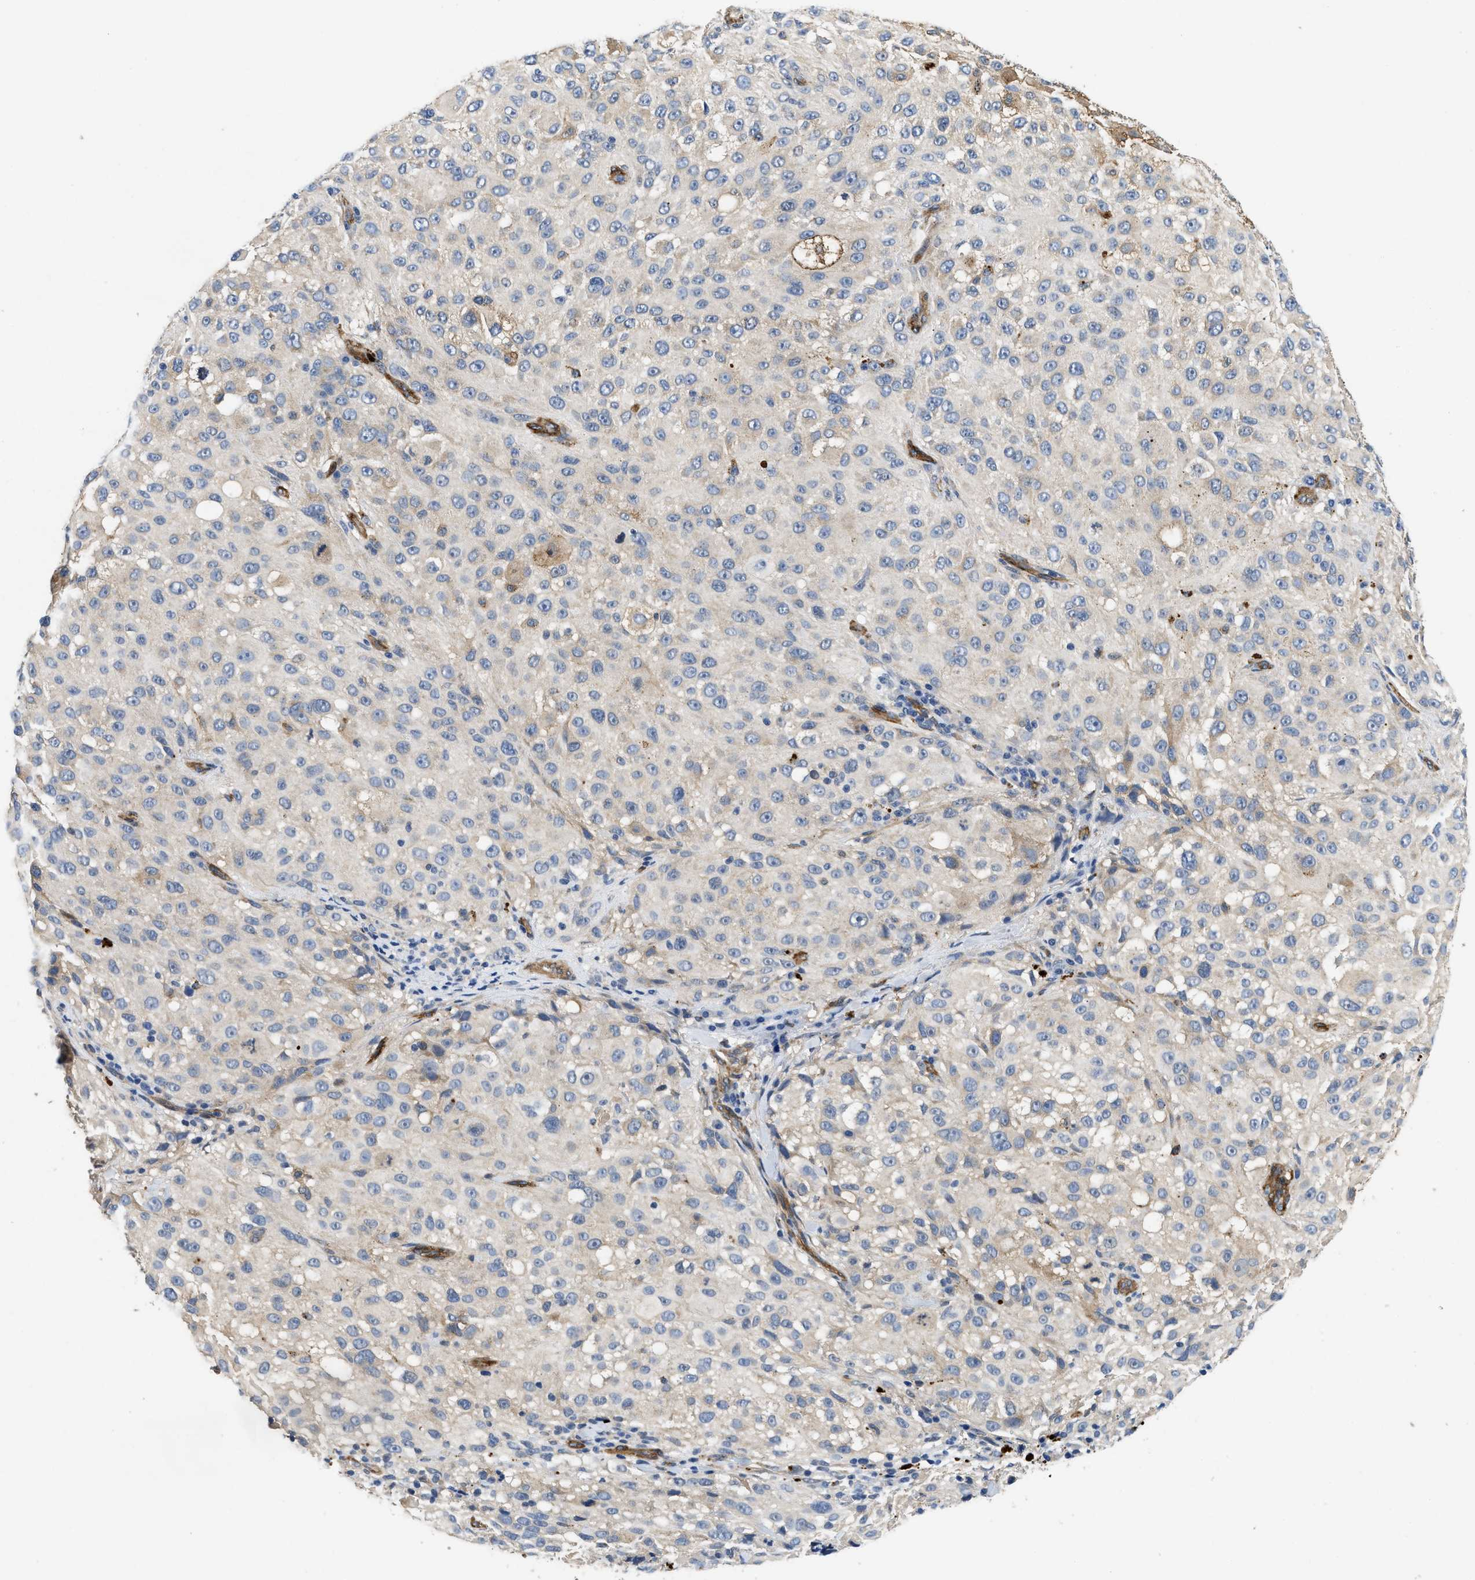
{"staining": {"intensity": "moderate", "quantity": "<25%", "location": "cytoplasmic/membranous"}, "tissue": "melanoma", "cell_type": "Tumor cells", "image_type": "cancer", "snomed": [{"axis": "morphology", "description": "Necrosis, NOS"}, {"axis": "morphology", "description": "Malignant melanoma, NOS"}, {"axis": "topography", "description": "Skin"}], "caption": "Human malignant melanoma stained with a protein marker shows moderate staining in tumor cells.", "gene": "RAPH1", "patient": {"sex": "female", "age": 87}}